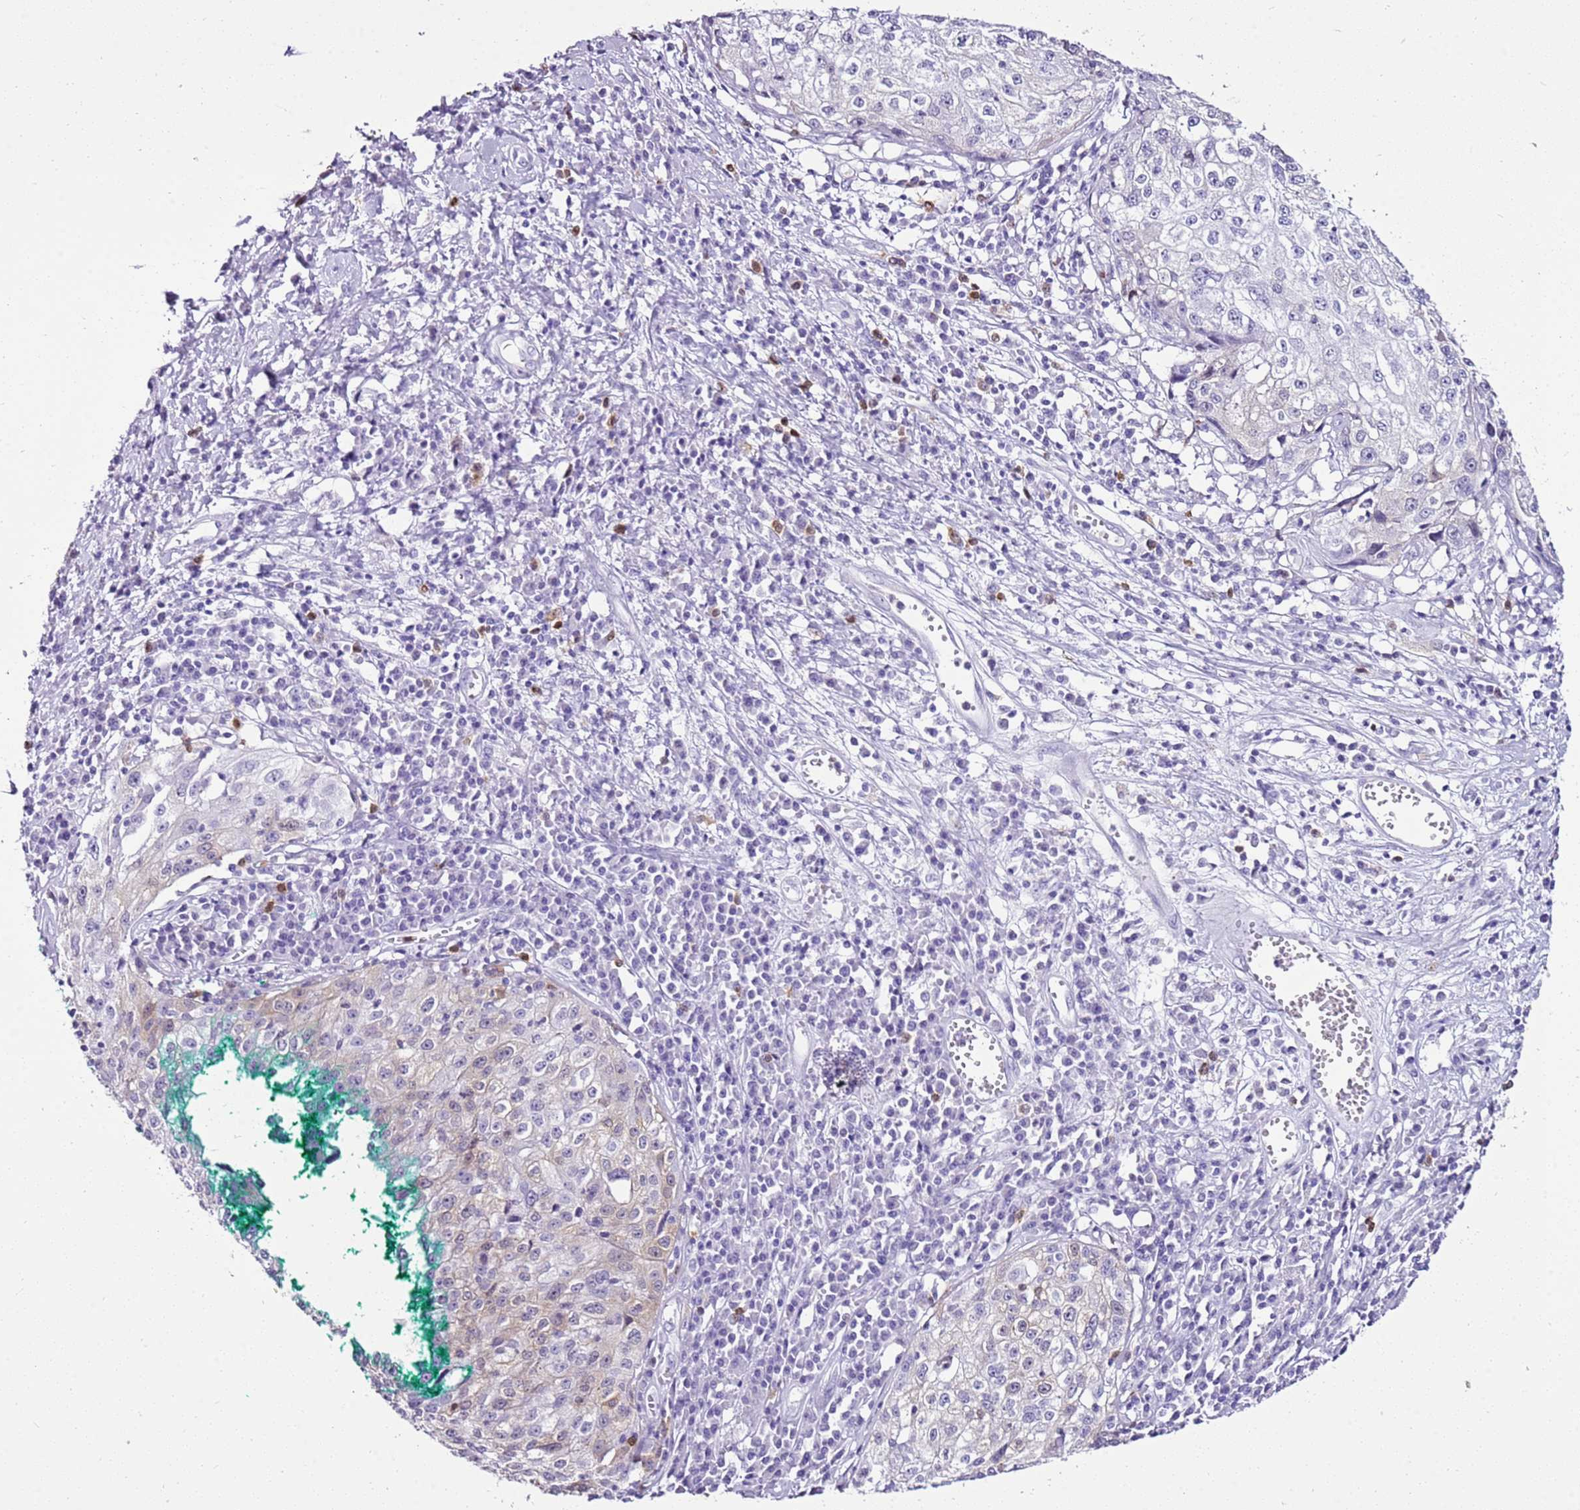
{"staining": {"intensity": "negative", "quantity": "none", "location": "none"}, "tissue": "cervical cancer", "cell_type": "Tumor cells", "image_type": "cancer", "snomed": [{"axis": "morphology", "description": "Squamous cell carcinoma, NOS"}, {"axis": "topography", "description": "Cervix"}], "caption": "Immunohistochemistry histopathology image of neoplastic tissue: cervical cancer (squamous cell carcinoma) stained with DAB displays no significant protein expression in tumor cells.", "gene": "SPC25", "patient": {"sex": "female", "age": 57}}